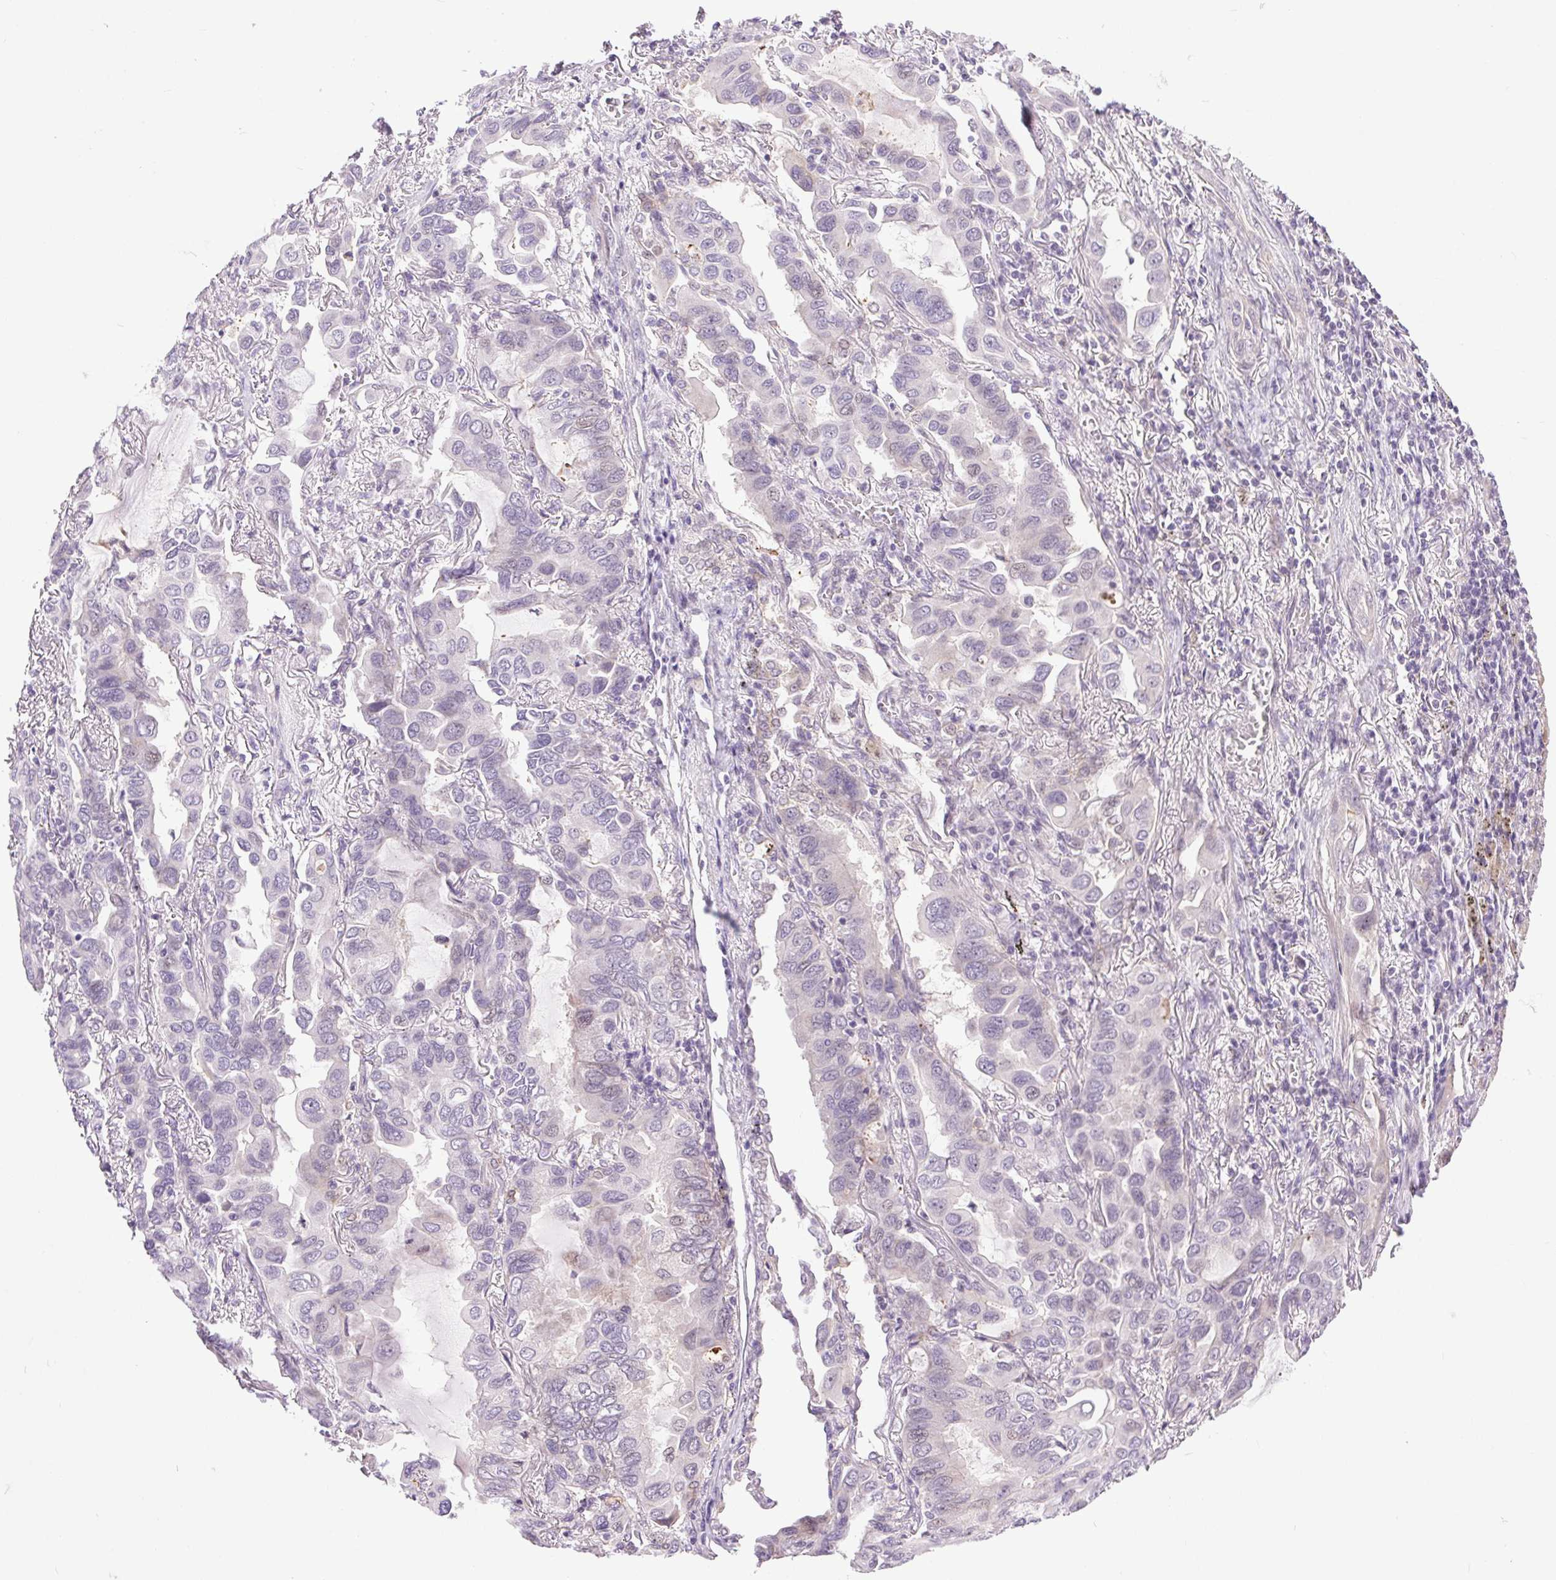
{"staining": {"intensity": "negative", "quantity": "none", "location": "none"}, "tissue": "lung cancer", "cell_type": "Tumor cells", "image_type": "cancer", "snomed": [{"axis": "morphology", "description": "Adenocarcinoma, NOS"}, {"axis": "topography", "description": "Lung"}], "caption": "An immunohistochemistry (IHC) image of lung cancer (adenocarcinoma) is shown. There is no staining in tumor cells of lung cancer (adenocarcinoma).", "gene": "SYT11", "patient": {"sex": "male", "age": 64}}